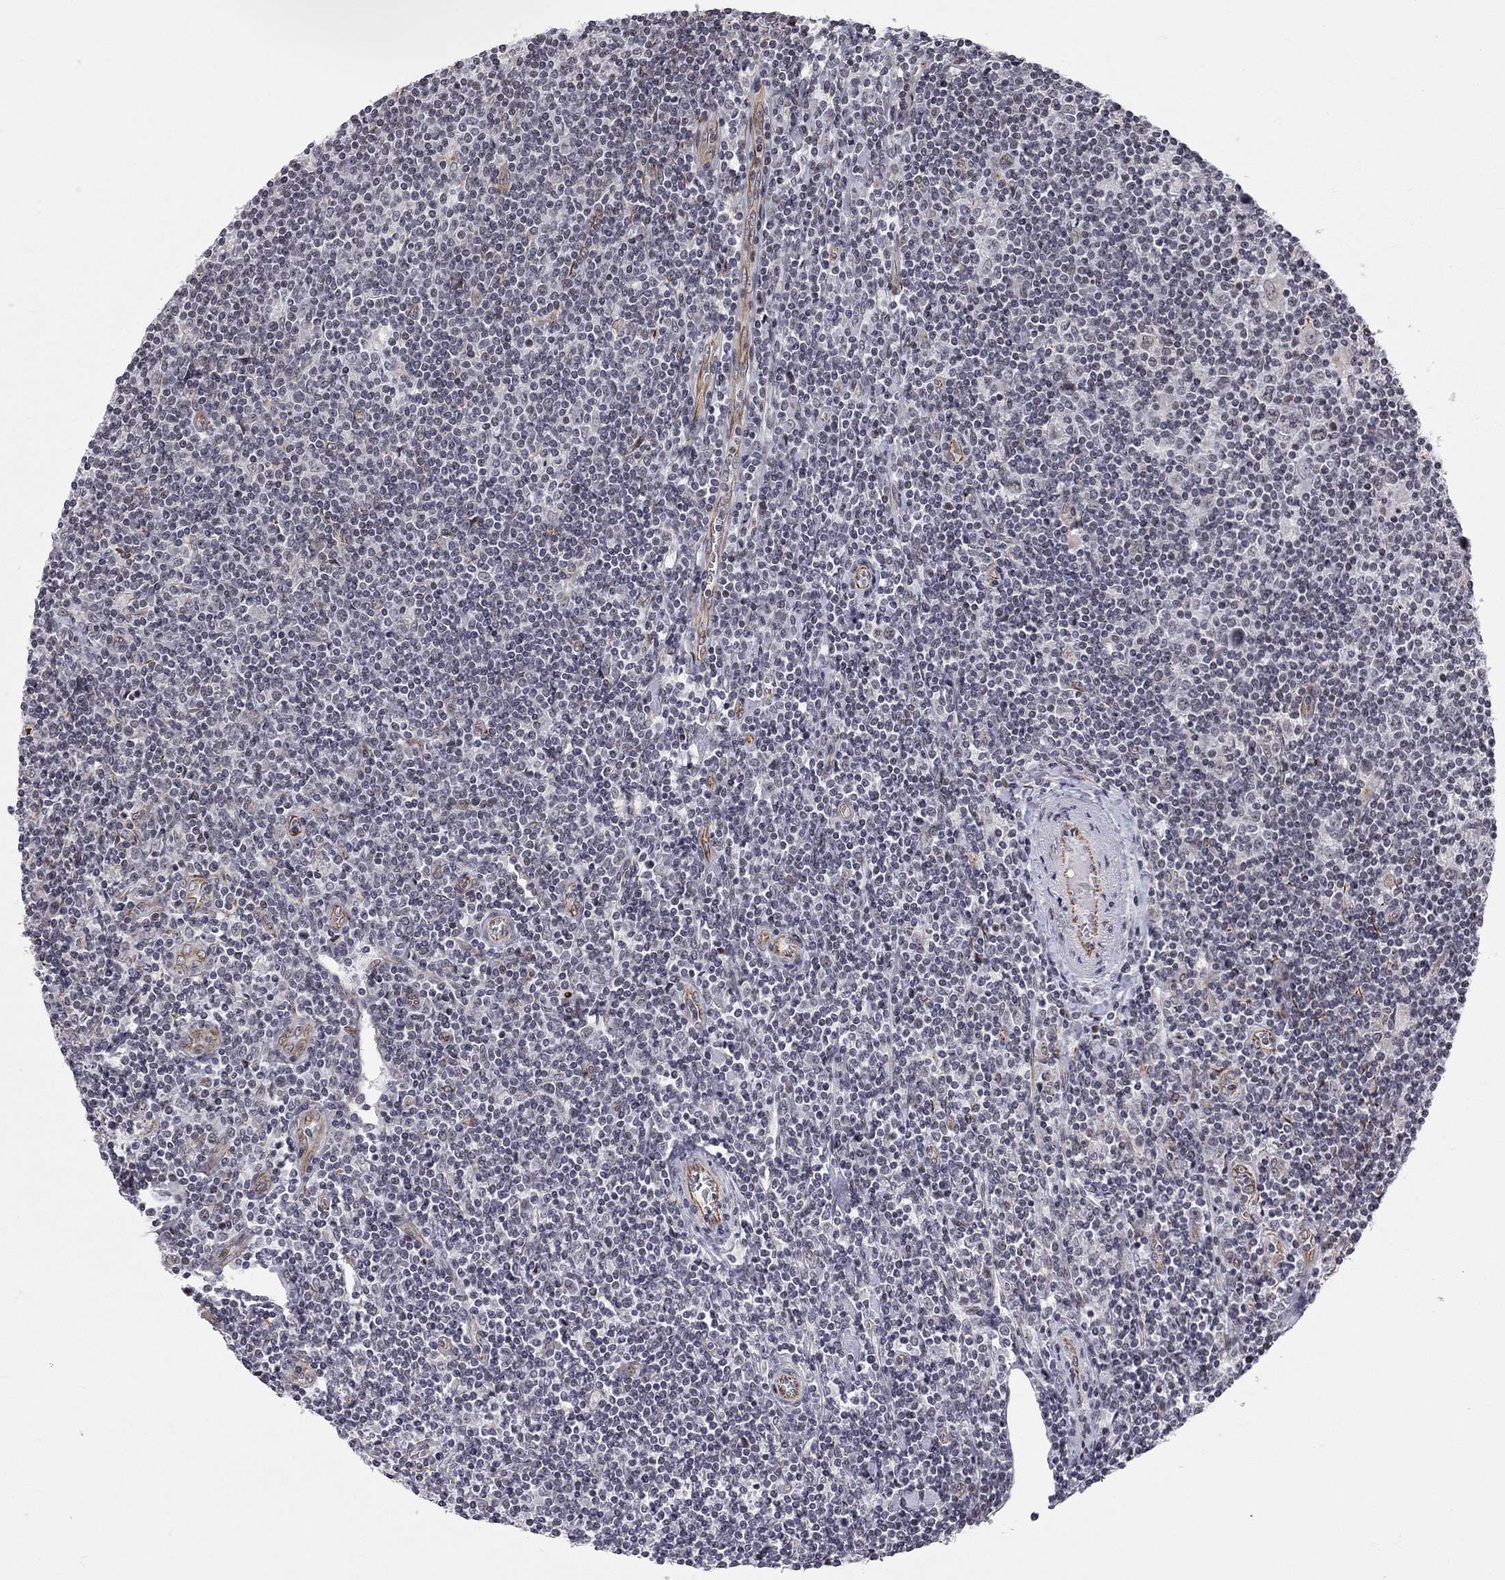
{"staining": {"intensity": "negative", "quantity": "none", "location": "none"}, "tissue": "lymphoma", "cell_type": "Tumor cells", "image_type": "cancer", "snomed": [{"axis": "morphology", "description": "Hodgkin's disease, NOS"}, {"axis": "topography", "description": "Lymph node"}], "caption": "The immunohistochemistry image has no significant staining in tumor cells of Hodgkin's disease tissue. Nuclei are stained in blue.", "gene": "MTNR1B", "patient": {"sex": "male", "age": 40}}